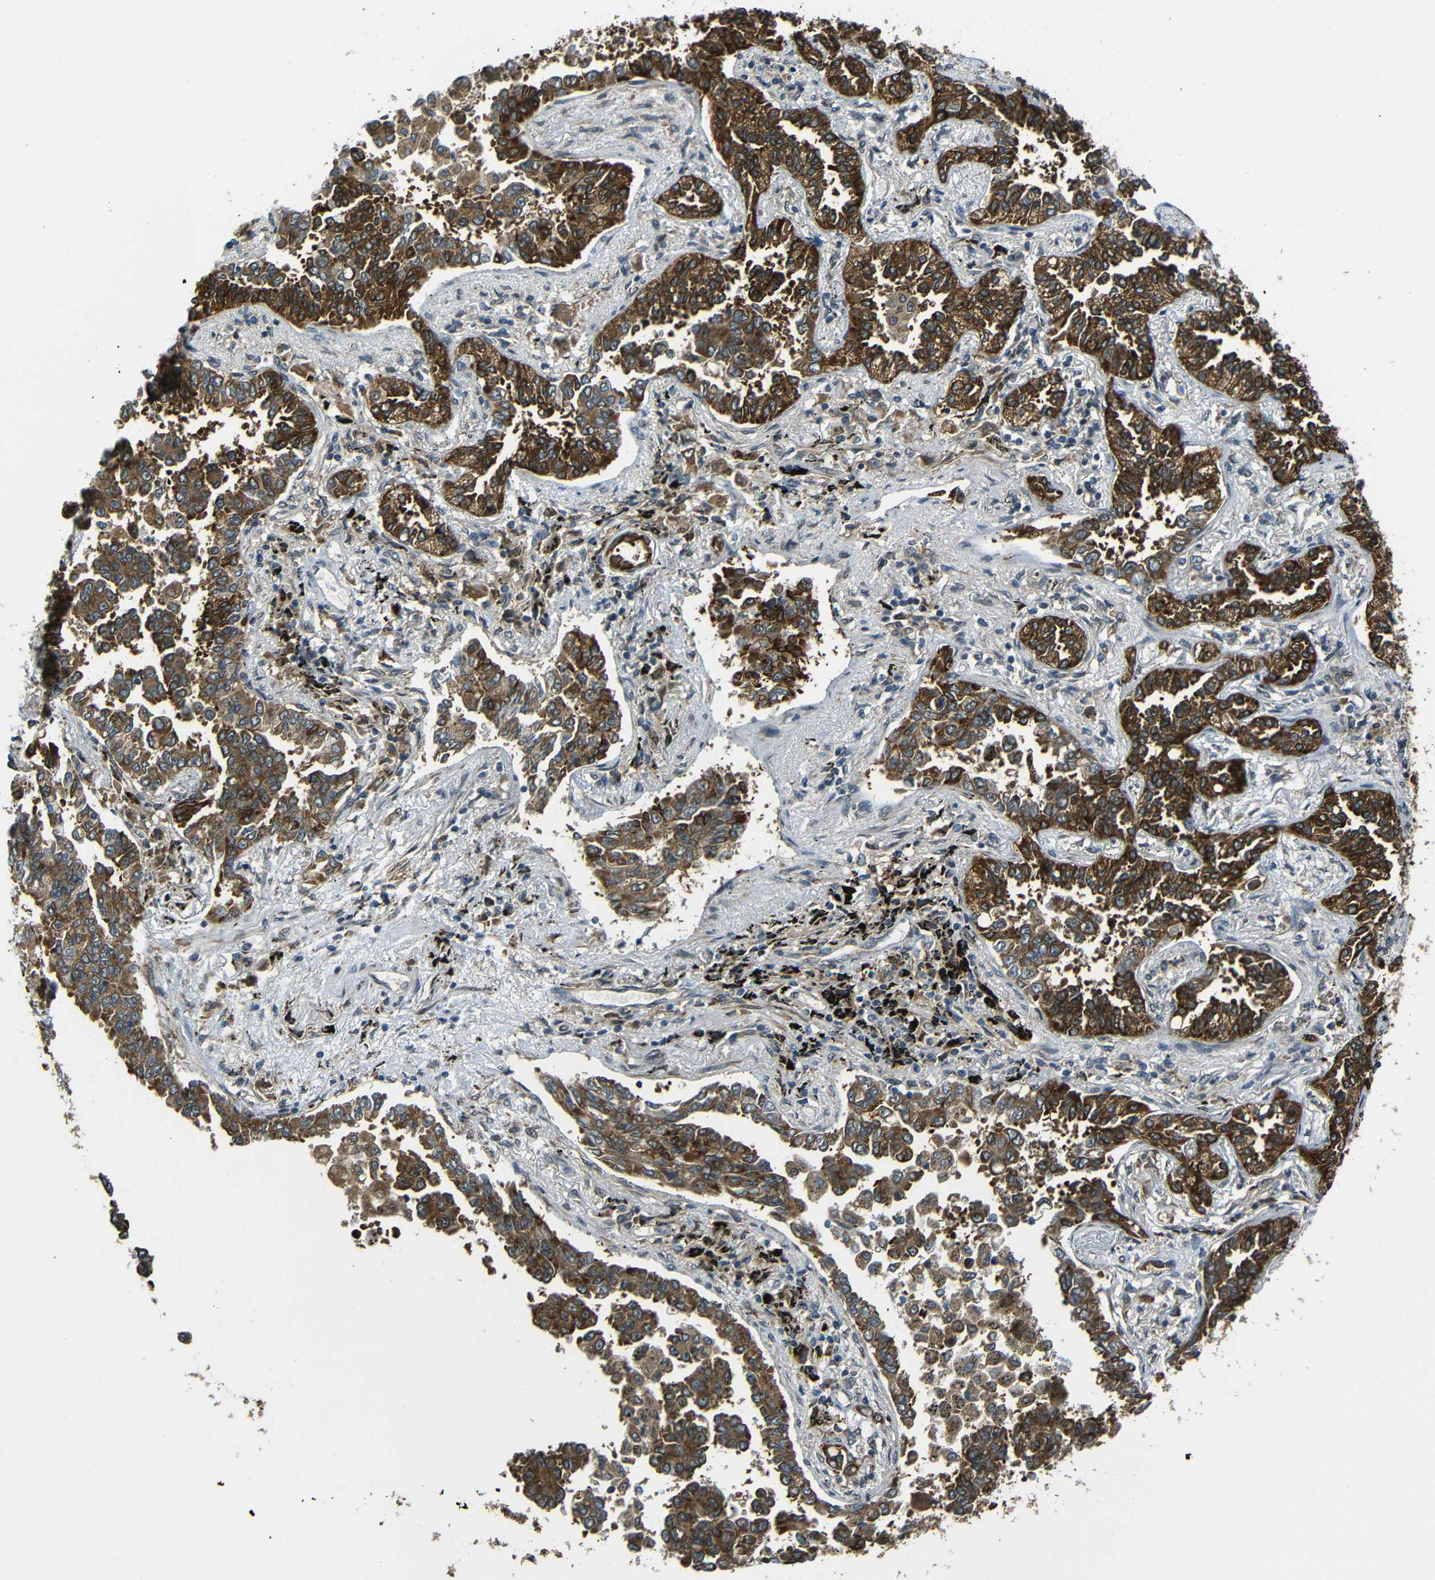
{"staining": {"intensity": "strong", "quantity": "25%-75%", "location": "cytoplasmic/membranous"}, "tissue": "lung cancer", "cell_type": "Tumor cells", "image_type": "cancer", "snomed": [{"axis": "morphology", "description": "Normal tissue, NOS"}, {"axis": "morphology", "description": "Adenocarcinoma, NOS"}, {"axis": "topography", "description": "Lung"}], "caption": "This micrograph exhibits IHC staining of human lung adenocarcinoma, with high strong cytoplasmic/membranous staining in approximately 25%-75% of tumor cells.", "gene": "VAPB", "patient": {"sex": "male", "age": 59}}